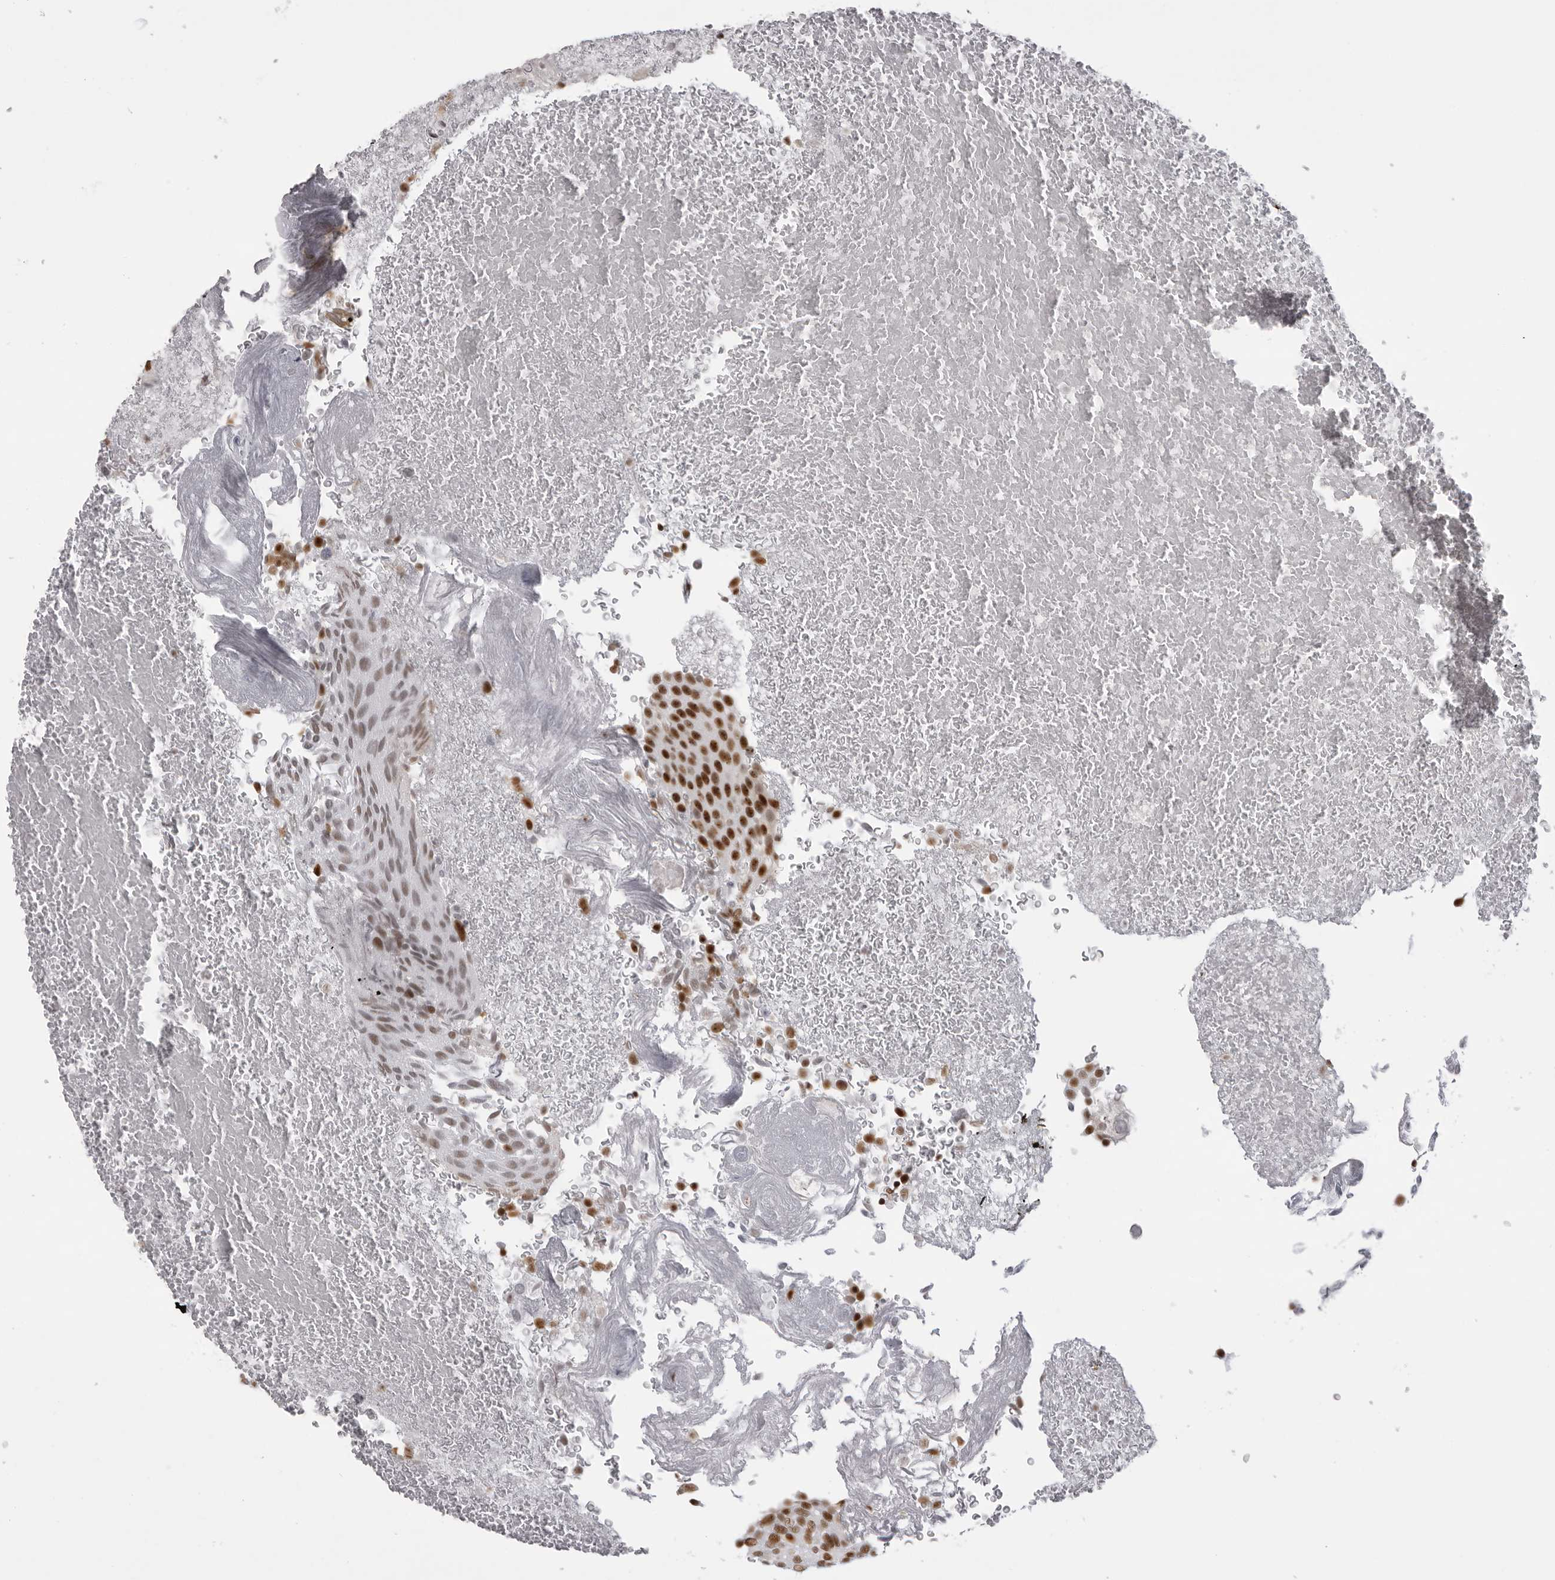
{"staining": {"intensity": "strong", "quantity": ">75%", "location": "nuclear"}, "tissue": "urothelial cancer", "cell_type": "Tumor cells", "image_type": "cancer", "snomed": [{"axis": "morphology", "description": "Urothelial carcinoma, Low grade"}, {"axis": "topography", "description": "Urinary bladder"}], "caption": "DAB immunohistochemical staining of human urothelial cancer displays strong nuclear protein staining in about >75% of tumor cells. The staining was performed using DAB to visualize the protein expression in brown, while the nuclei were stained in blue with hematoxylin (Magnification: 20x).", "gene": "DHX9", "patient": {"sex": "male", "age": 78}}